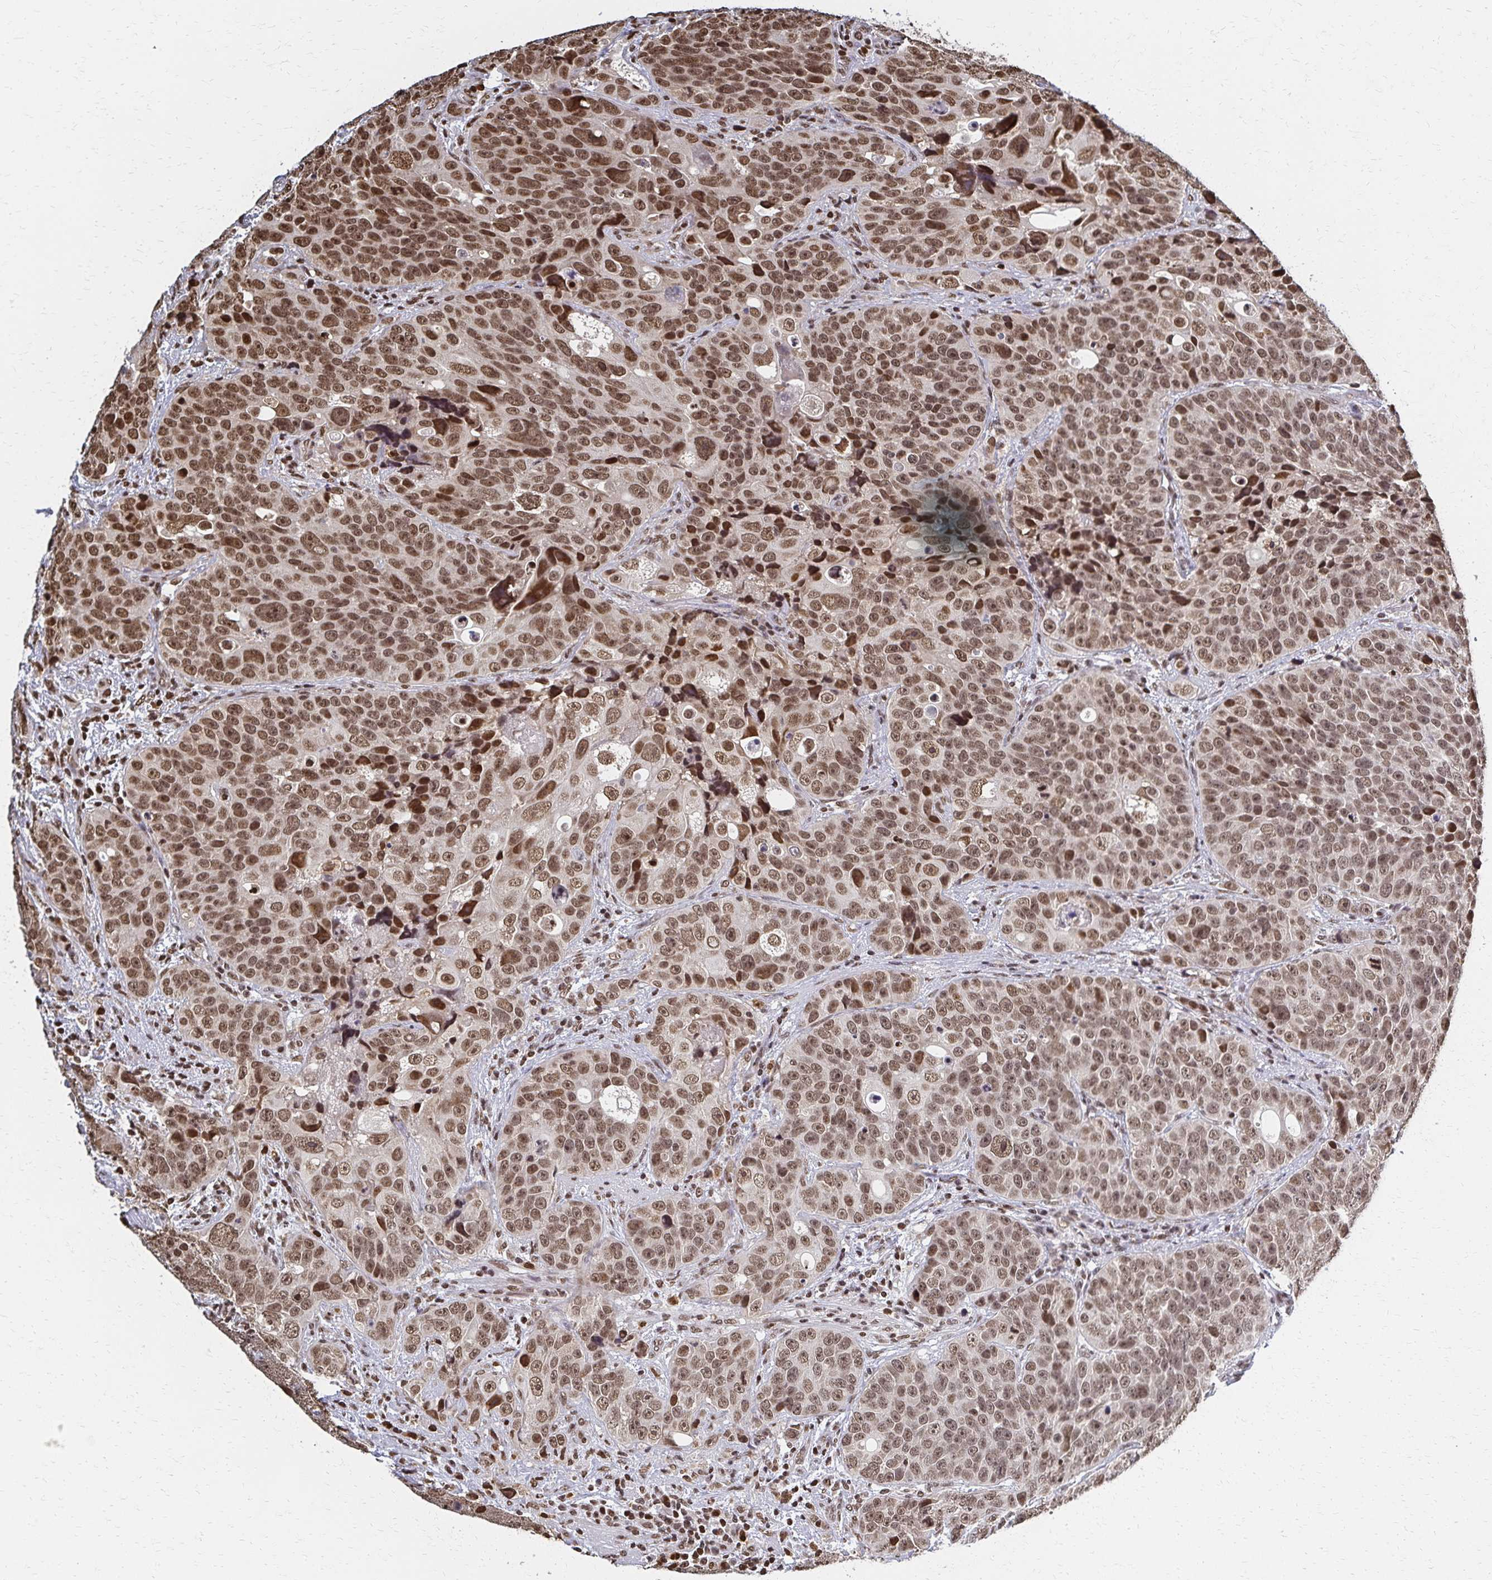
{"staining": {"intensity": "moderate", "quantity": ">75%", "location": "nuclear"}, "tissue": "urothelial cancer", "cell_type": "Tumor cells", "image_type": "cancer", "snomed": [{"axis": "morphology", "description": "Urothelial carcinoma, NOS"}, {"axis": "topography", "description": "Urinary bladder"}], "caption": "The histopathology image shows staining of transitional cell carcinoma, revealing moderate nuclear protein expression (brown color) within tumor cells. (Stains: DAB (3,3'-diaminobenzidine) in brown, nuclei in blue, Microscopy: brightfield microscopy at high magnification).", "gene": "HOXA9", "patient": {"sex": "male", "age": 52}}